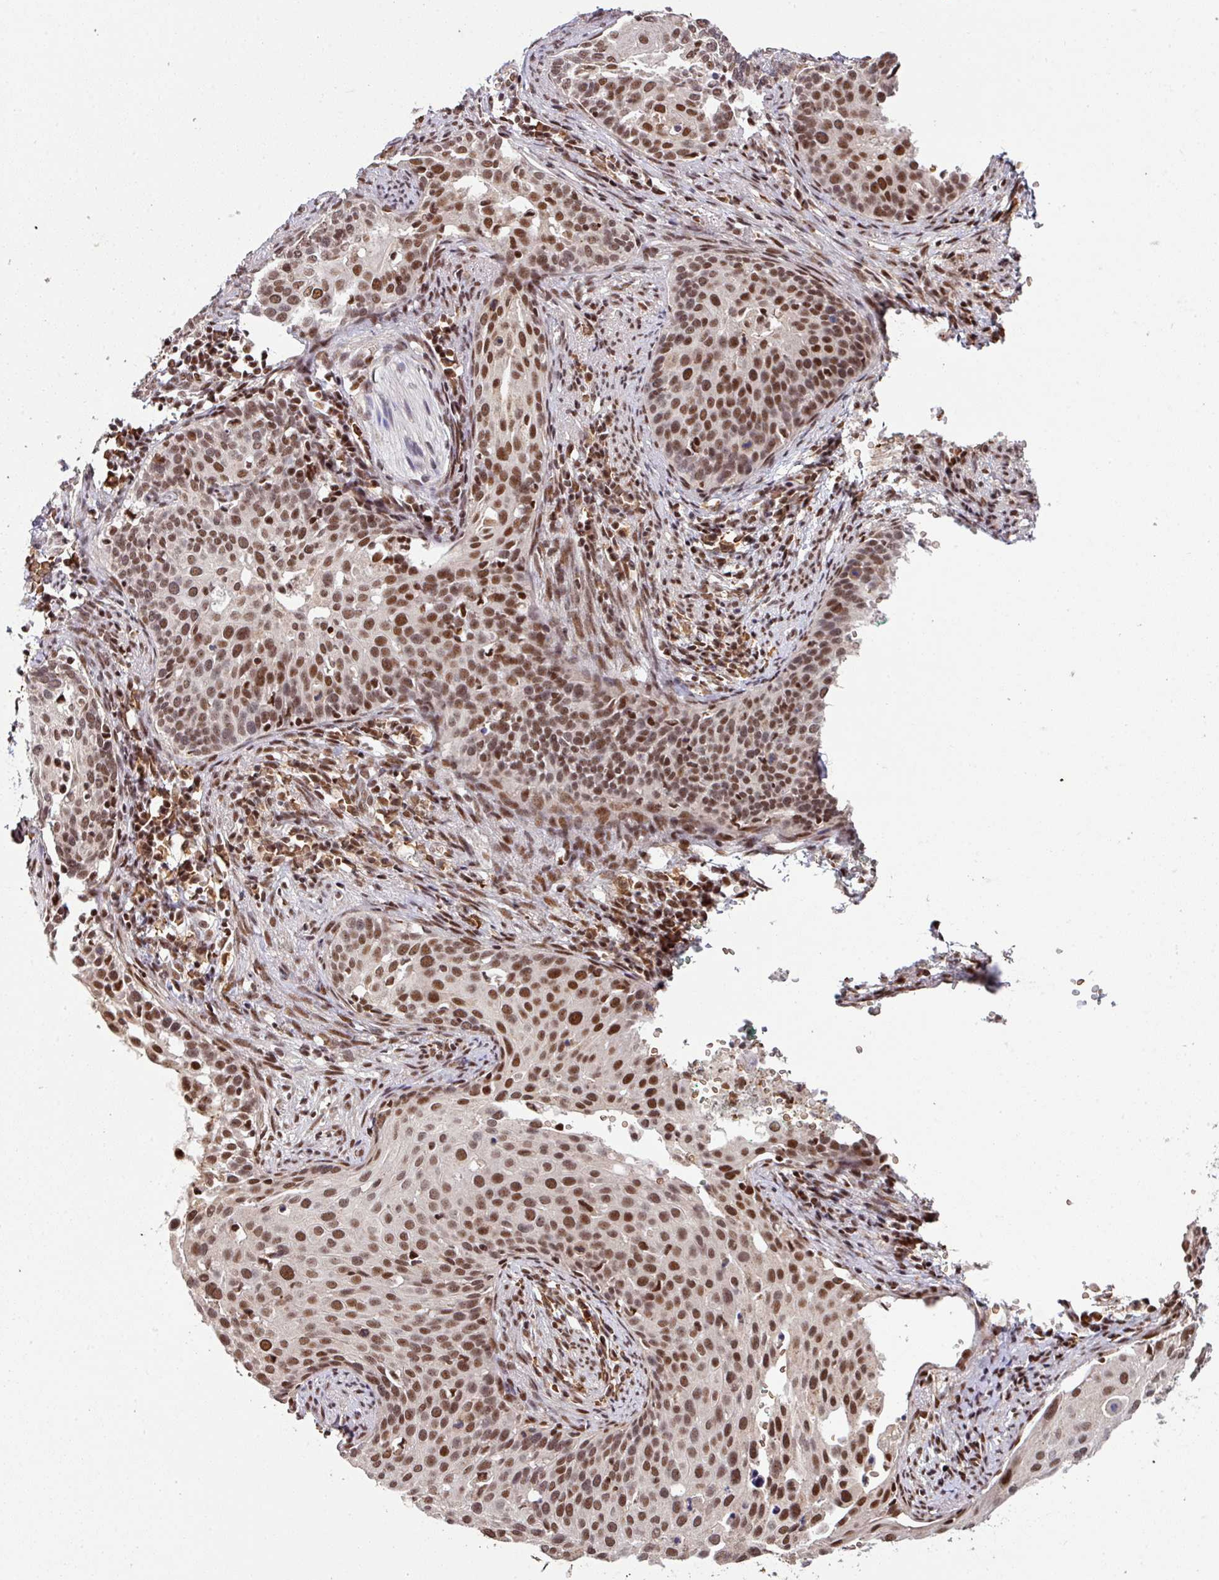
{"staining": {"intensity": "strong", "quantity": ">75%", "location": "nuclear"}, "tissue": "cervical cancer", "cell_type": "Tumor cells", "image_type": "cancer", "snomed": [{"axis": "morphology", "description": "Squamous cell carcinoma, NOS"}, {"axis": "topography", "description": "Cervix"}], "caption": "An image showing strong nuclear expression in approximately >75% of tumor cells in cervical cancer (squamous cell carcinoma), as visualized by brown immunohistochemical staining.", "gene": "PHF23", "patient": {"sex": "female", "age": 44}}